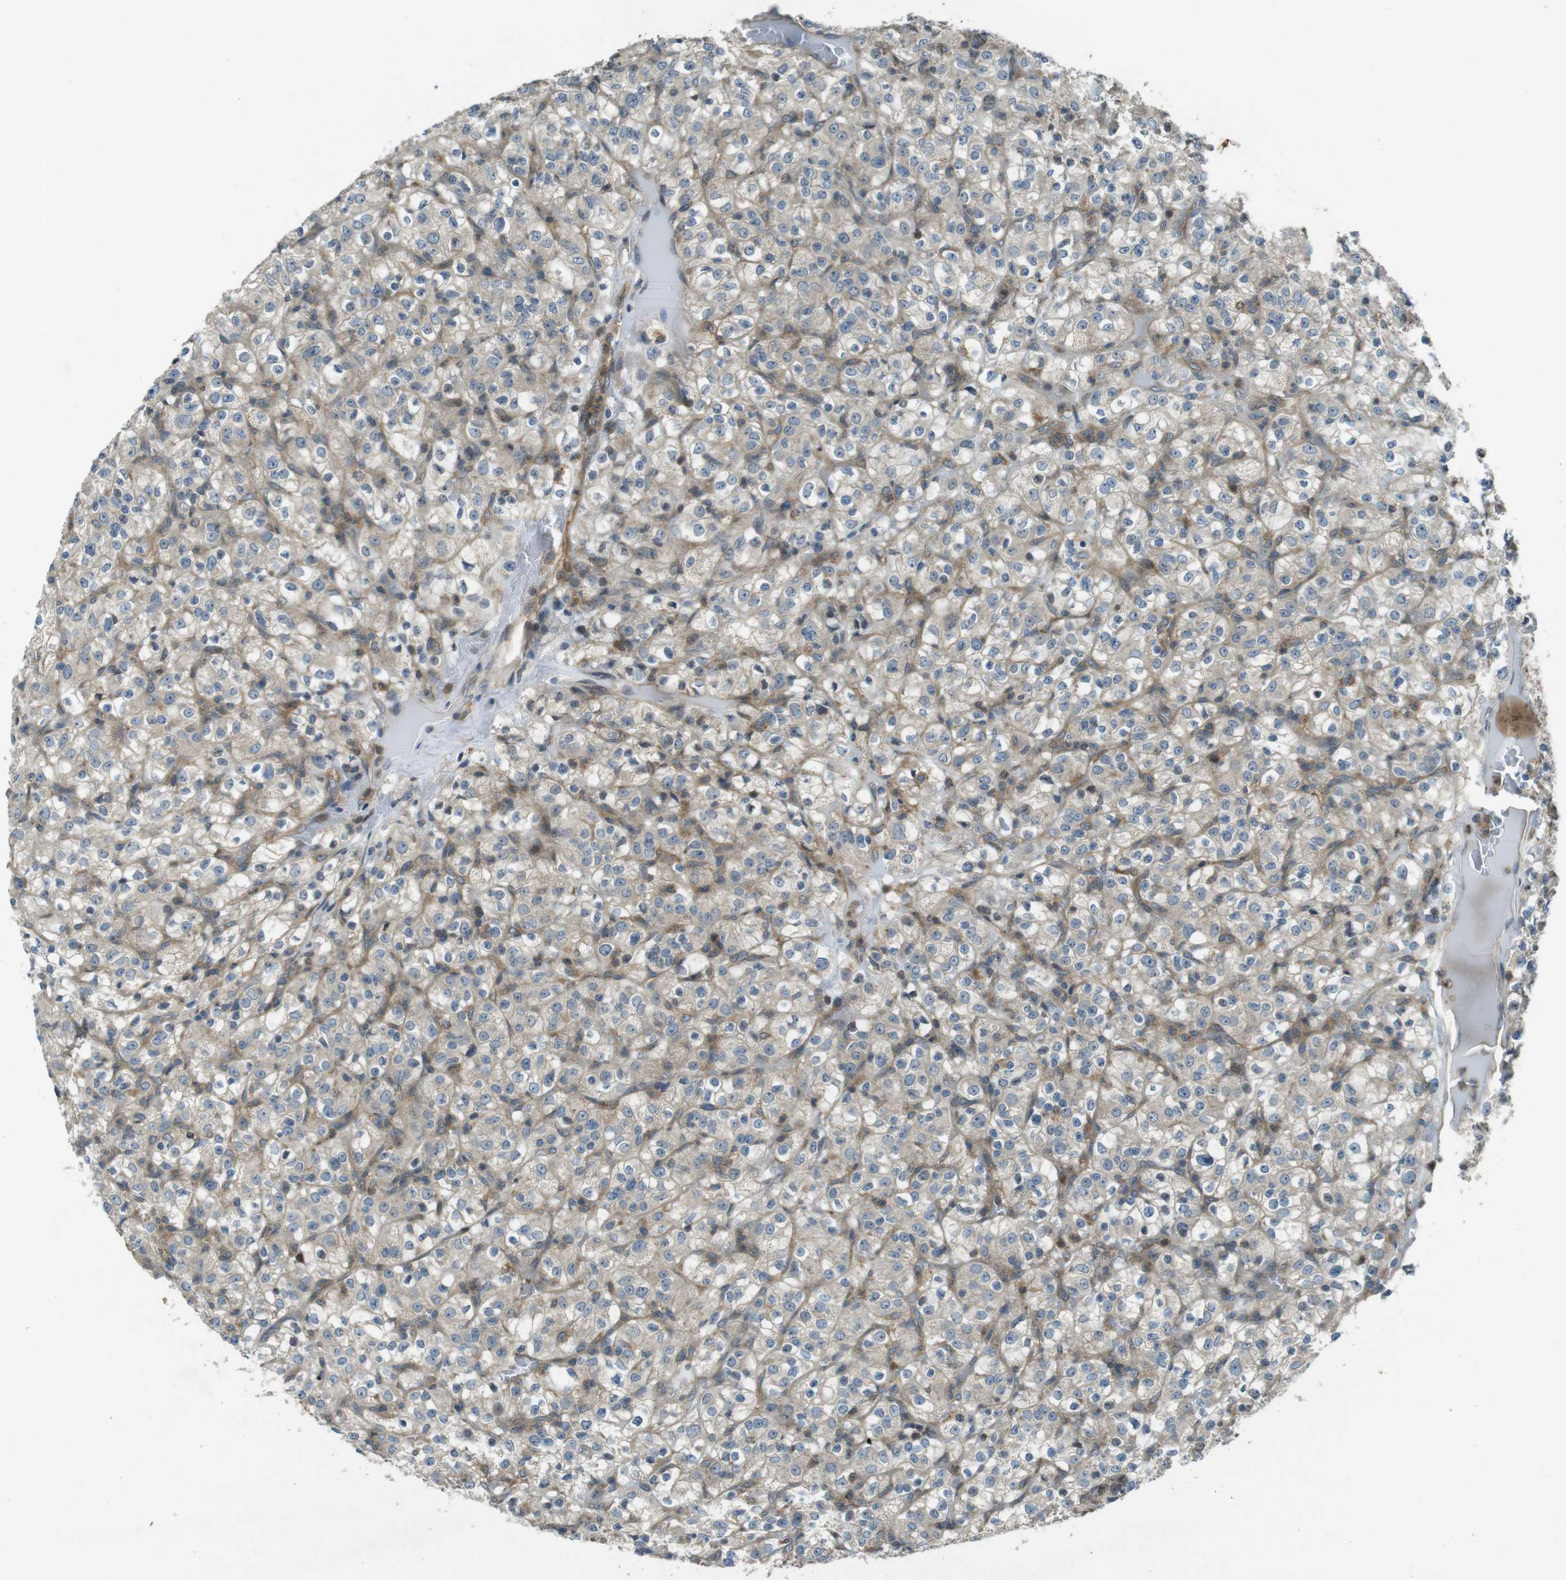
{"staining": {"intensity": "weak", "quantity": "<25%", "location": "cytoplasmic/membranous"}, "tissue": "renal cancer", "cell_type": "Tumor cells", "image_type": "cancer", "snomed": [{"axis": "morphology", "description": "Normal tissue, NOS"}, {"axis": "morphology", "description": "Adenocarcinoma, NOS"}, {"axis": "topography", "description": "Kidney"}], "caption": "The photomicrograph reveals no significant positivity in tumor cells of adenocarcinoma (renal).", "gene": "ZYX", "patient": {"sex": "female", "age": 72}}